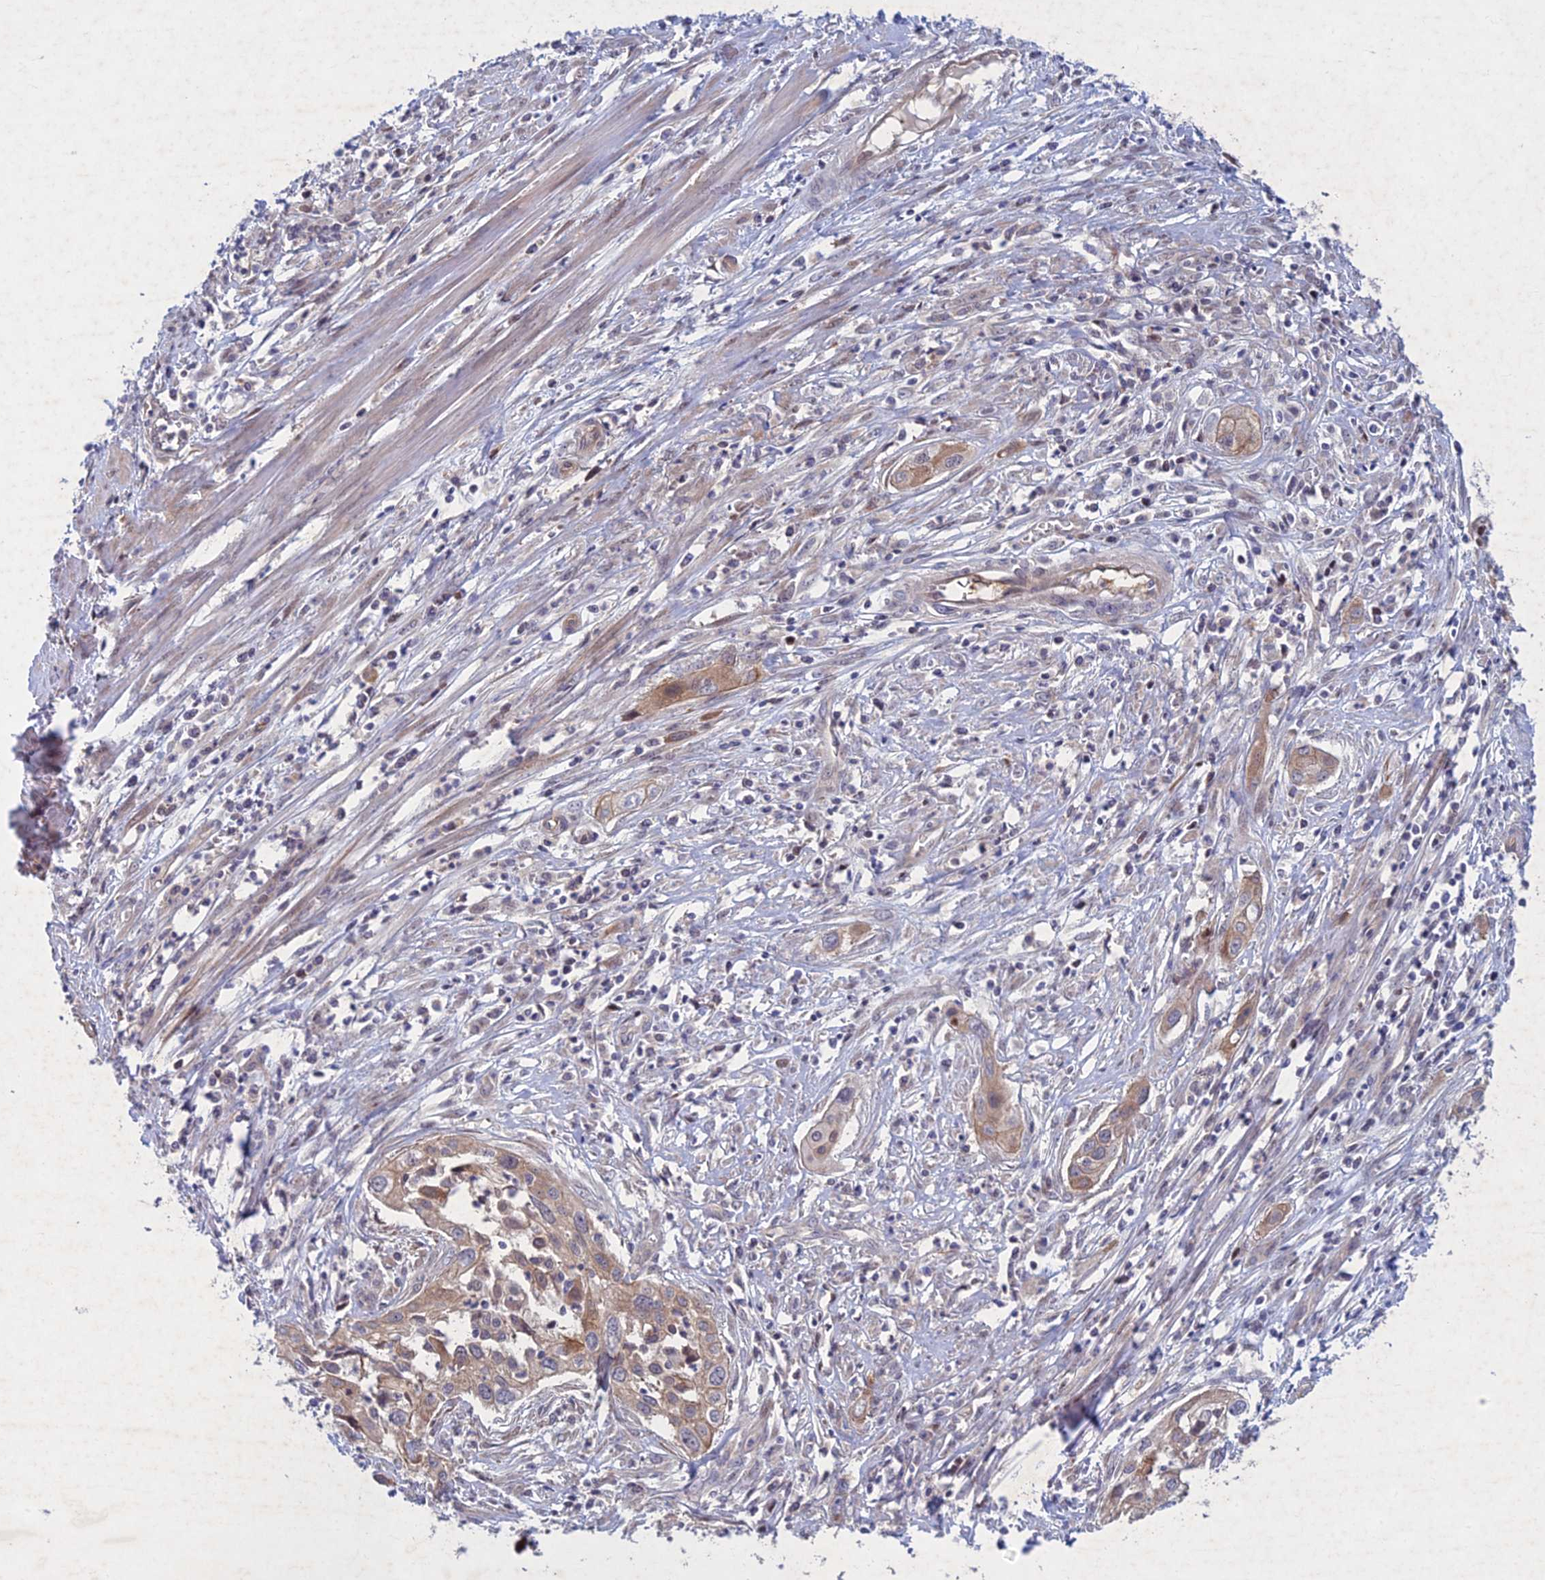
{"staining": {"intensity": "weak", "quantity": ">75%", "location": "cytoplasmic/membranous"}, "tissue": "cervical cancer", "cell_type": "Tumor cells", "image_type": "cancer", "snomed": [{"axis": "morphology", "description": "Squamous cell carcinoma, NOS"}, {"axis": "topography", "description": "Cervix"}], "caption": "An IHC image of neoplastic tissue is shown. Protein staining in brown labels weak cytoplasmic/membranous positivity in cervical cancer within tumor cells. (DAB (3,3'-diaminobenzidine) IHC with brightfield microscopy, high magnification).", "gene": "PTHLH", "patient": {"sex": "female", "age": 34}}